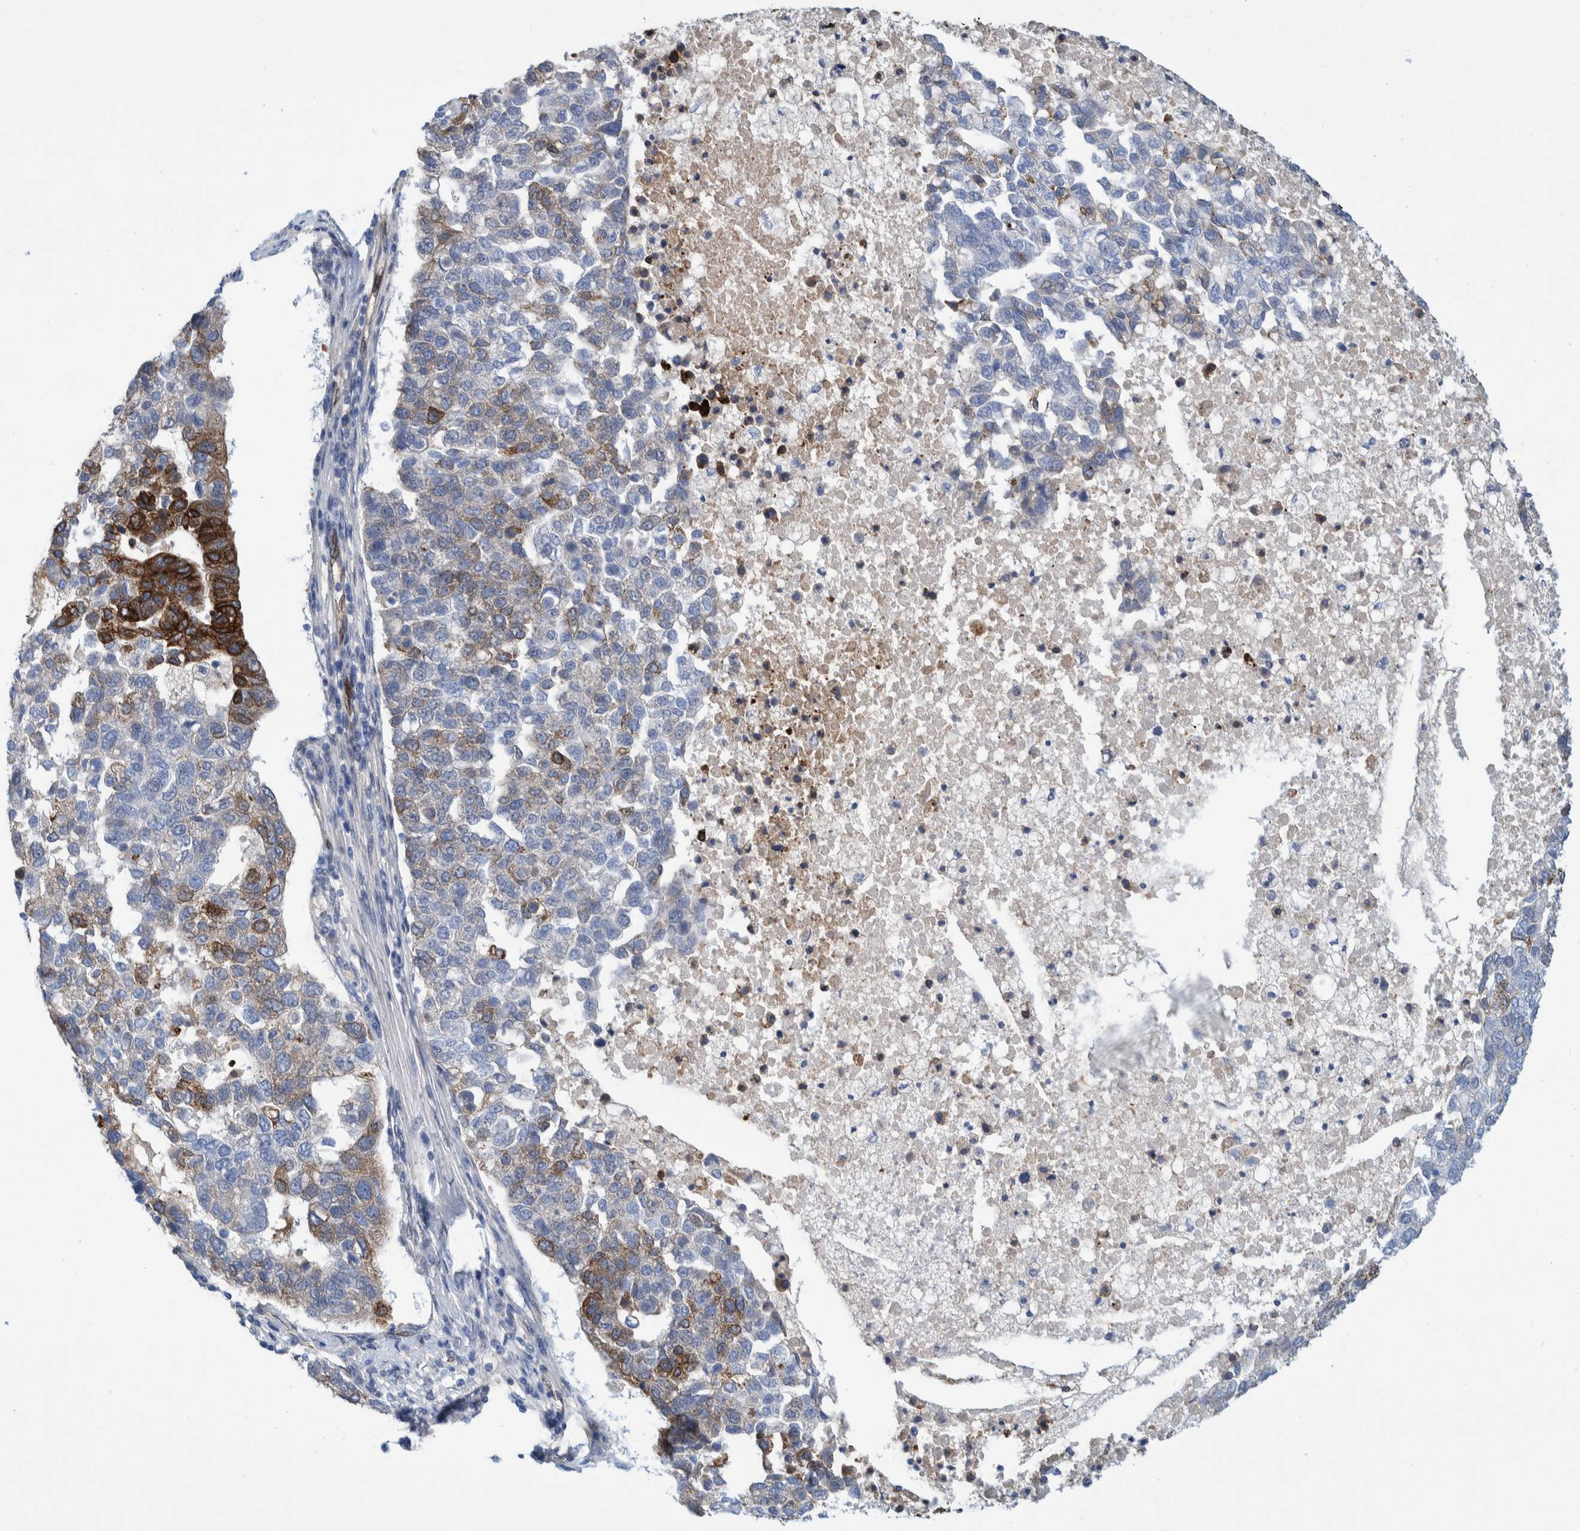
{"staining": {"intensity": "strong", "quantity": "<25%", "location": "cytoplasmic/membranous"}, "tissue": "pancreatic cancer", "cell_type": "Tumor cells", "image_type": "cancer", "snomed": [{"axis": "morphology", "description": "Adenocarcinoma, NOS"}, {"axis": "topography", "description": "Pancreas"}], "caption": "The immunohistochemical stain shows strong cytoplasmic/membranous expression in tumor cells of pancreatic adenocarcinoma tissue.", "gene": "THEM6", "patient": {"sex": "female", "age": 61}}